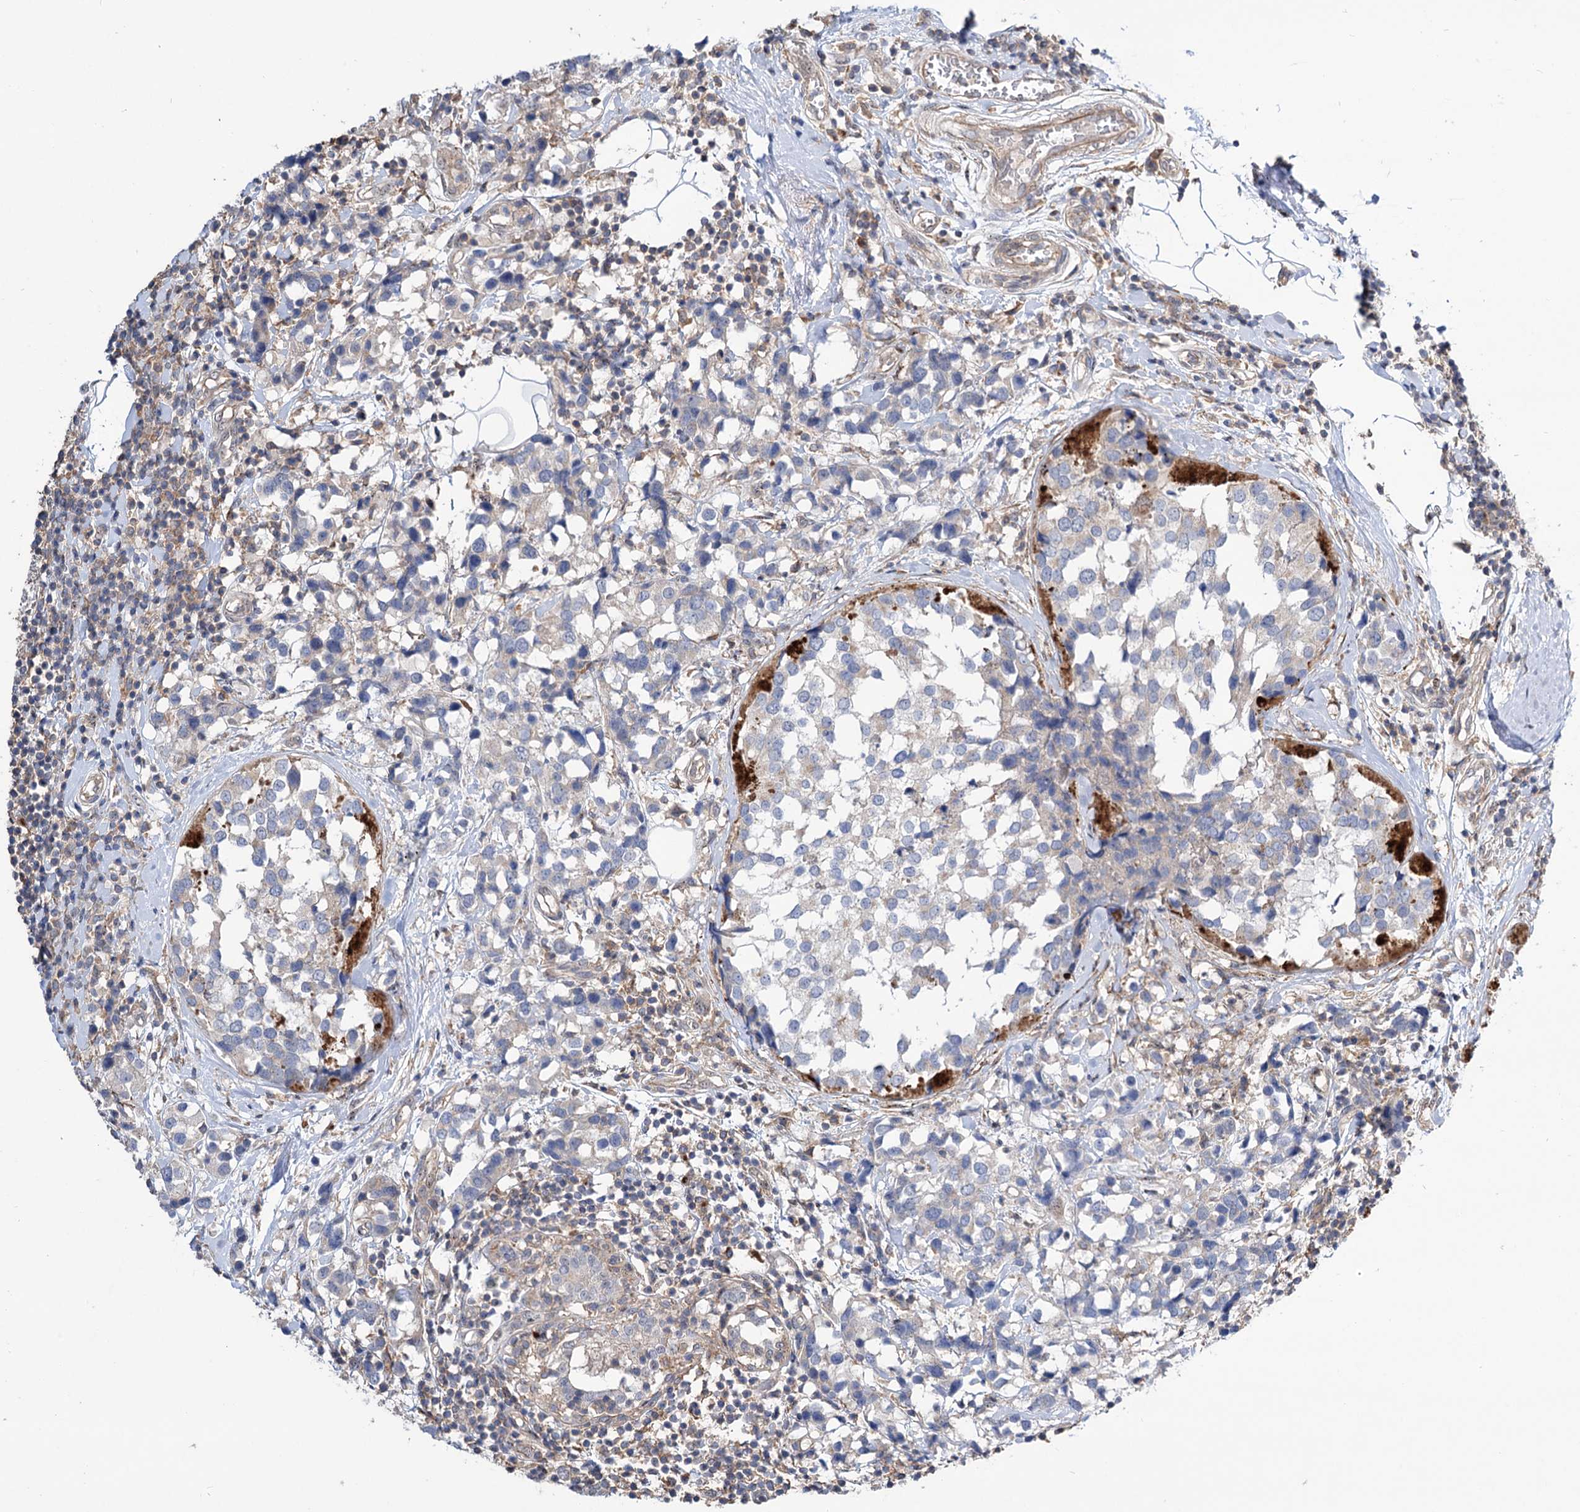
{"staining": {"intensity": "negative", "quantity": "none", "location": "none"}, "tissue": "breast cancer", "cell_type": "Tumor cells", "image_type": "cancer", "snomed": [{"axis": "morphology", "description": "Lobular carcinoma"}, {"axis": "topography", "description": "Breast"}], "caption": "Breast cancer (lobular carcinoma) was stained to show a protein in brown. There is no significant expression in tumor cells. Nuclei are stained in blue.", "gene": "SEC24A", "patient": {"sex": "female", "age": 59}}